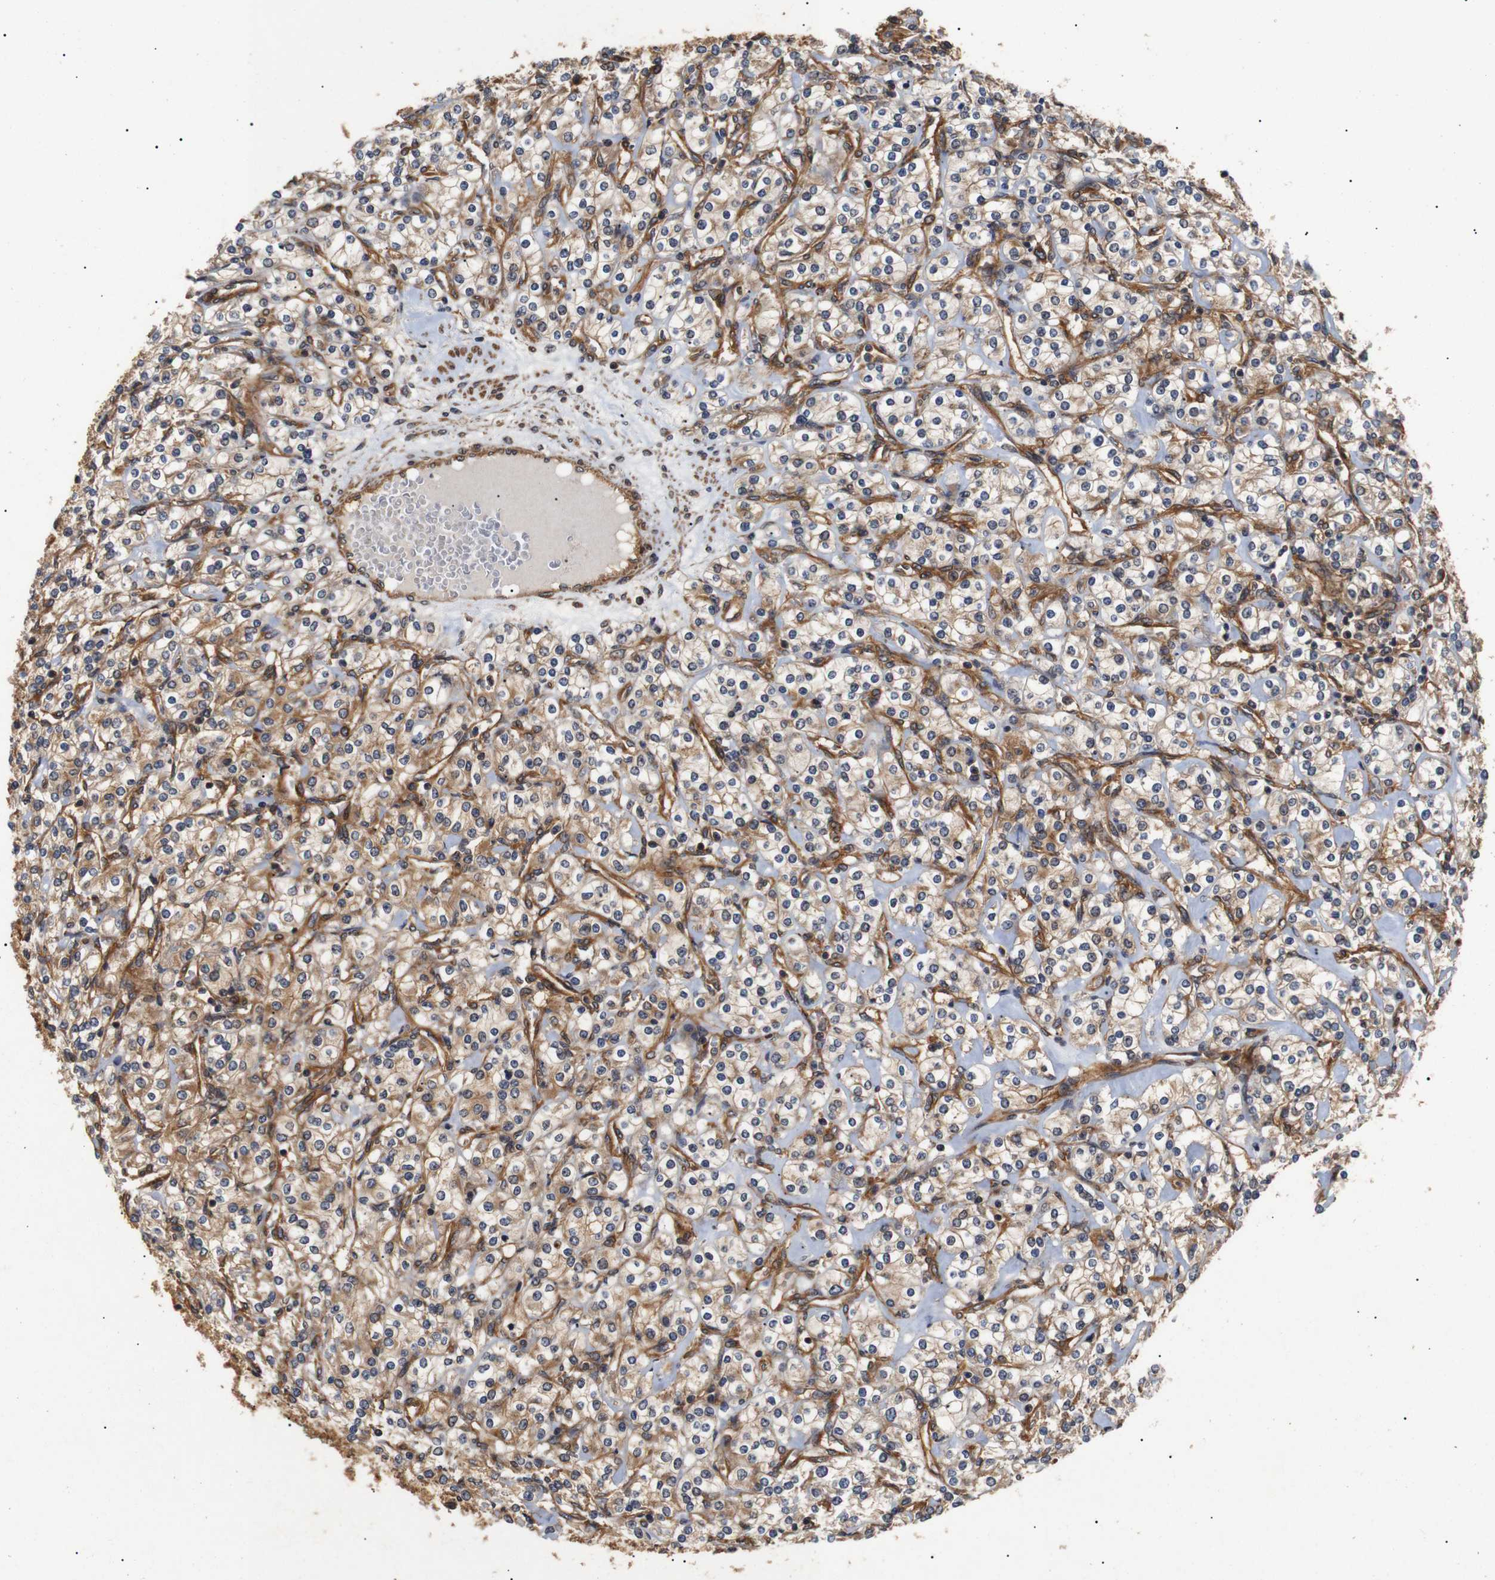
{"staining": {"intensity": "moderate", "quantity": ">75%", "location": "cytoplasmic/membranous"}, "tissue": "renal cancer", "cell_type": "Tumor cells", "image_type": "cancer", "snomed": [{"axis": "morphology", "description": "Adenocarcinoma, NOS"}, {"axis": "topography", "description": "Kidney"}], "caption": "A medium amount of moderate cytoplasmic/membranous positivity is seen in approximately >75% of tumor cells in renal cancer (adenocarcinoma) tissue.", "gene": "PAWR", "patient": {"sex": "male", "age": 77}}